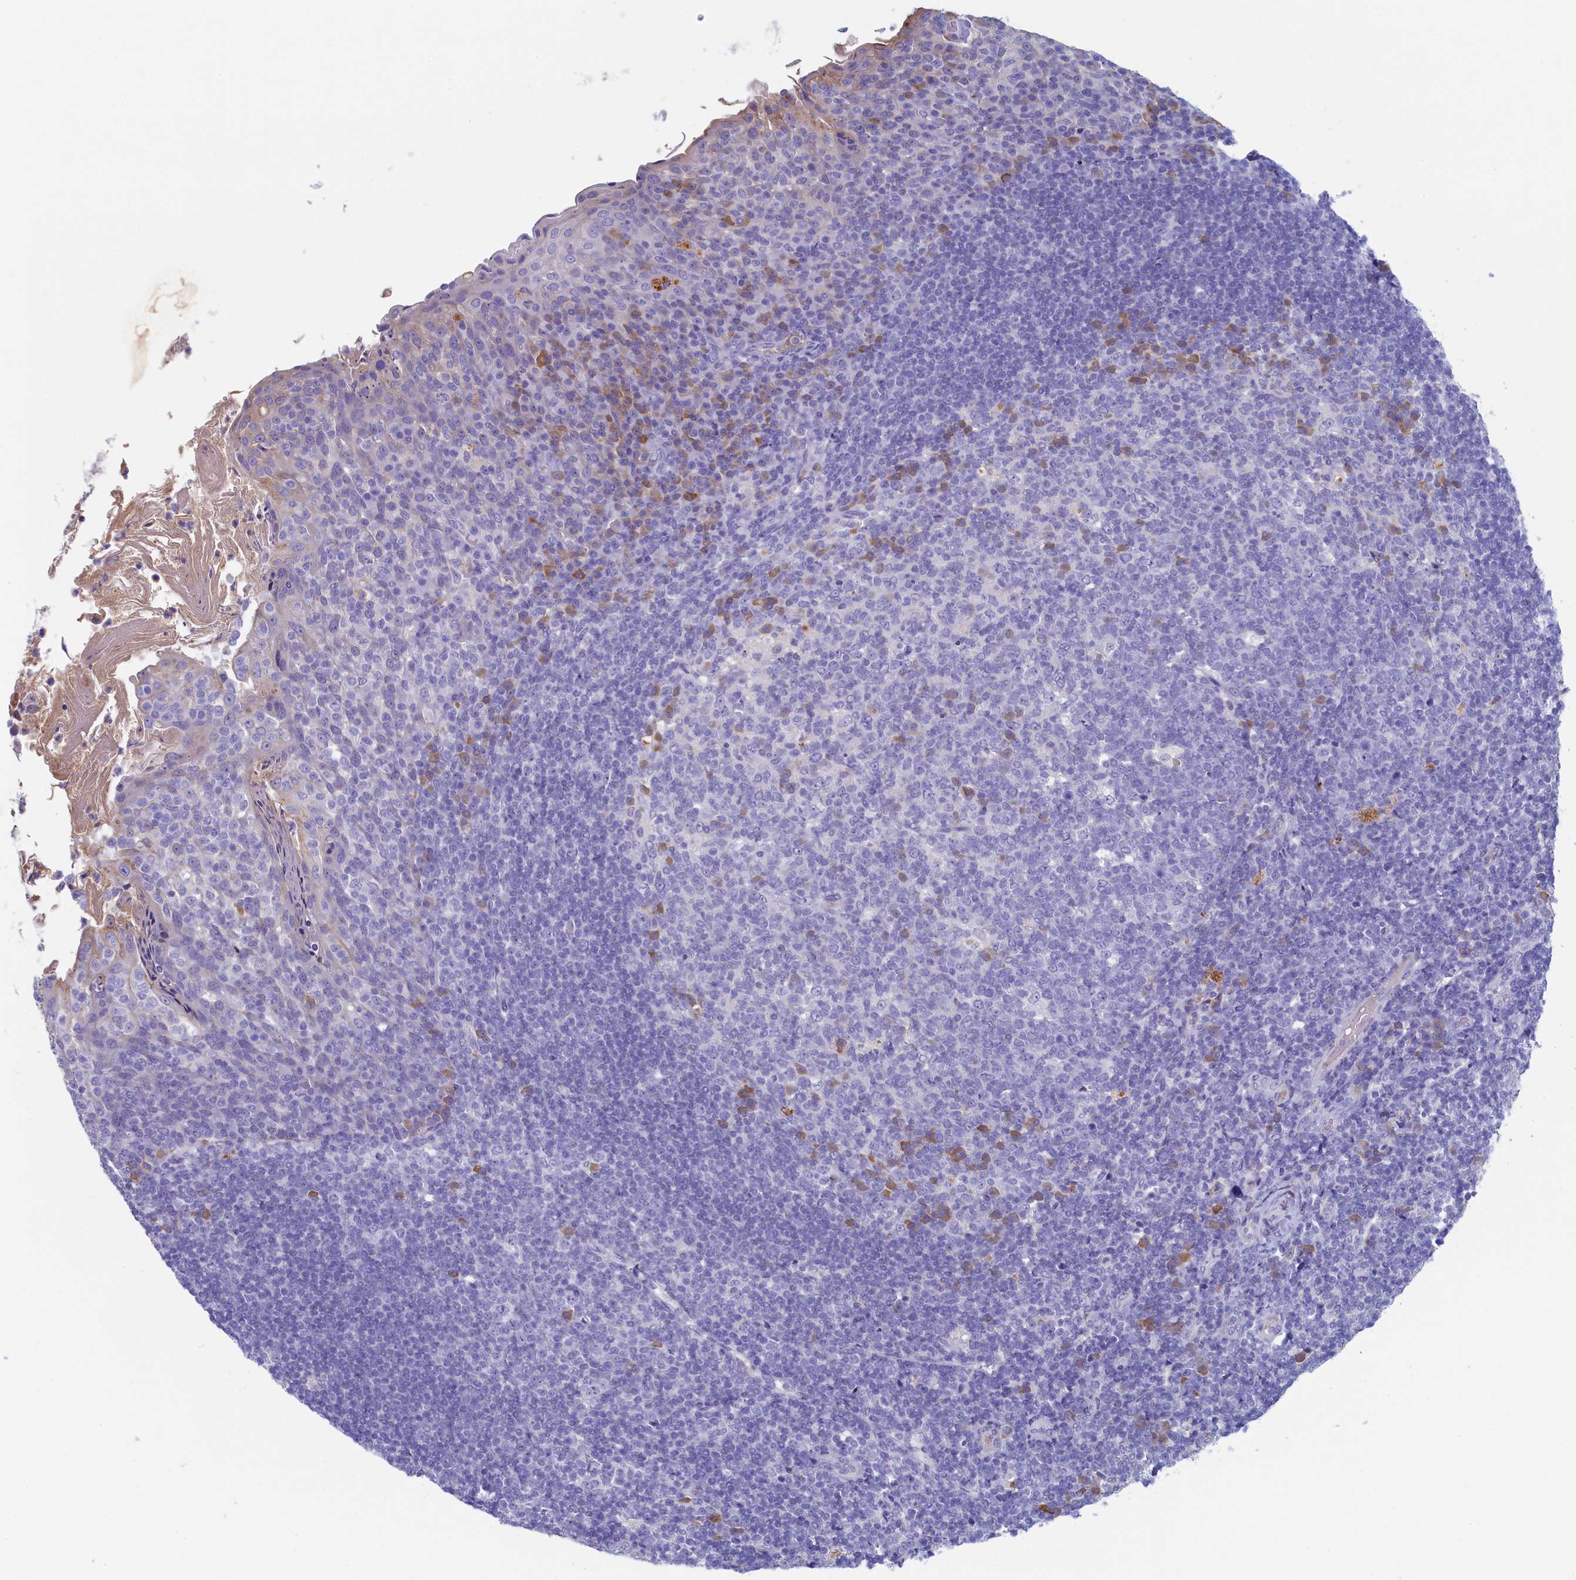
{"staining": {"intensity": "moderate", "quantity": "<25%", "location": "cytoplasmic/membranous"}, "tissue": "tonsil", "cell_type": "Germinal center cells", "image_type": "normal", "snomed": [{"axis": "morphology", "description": "Normal tissue, NOS"}, {"axis": "topography", "description": "Tonsil"}], "caption": "Immunohistochemistry (IHC) of unremarkable tonsil reveals low levels of moderate cytoplasmic/membranous expression in approximately <25% of germinal center cells. Nuclei are stained in blue.", "gene": "GUCA1C", "patient": {"sex": "female", "age": 10}}